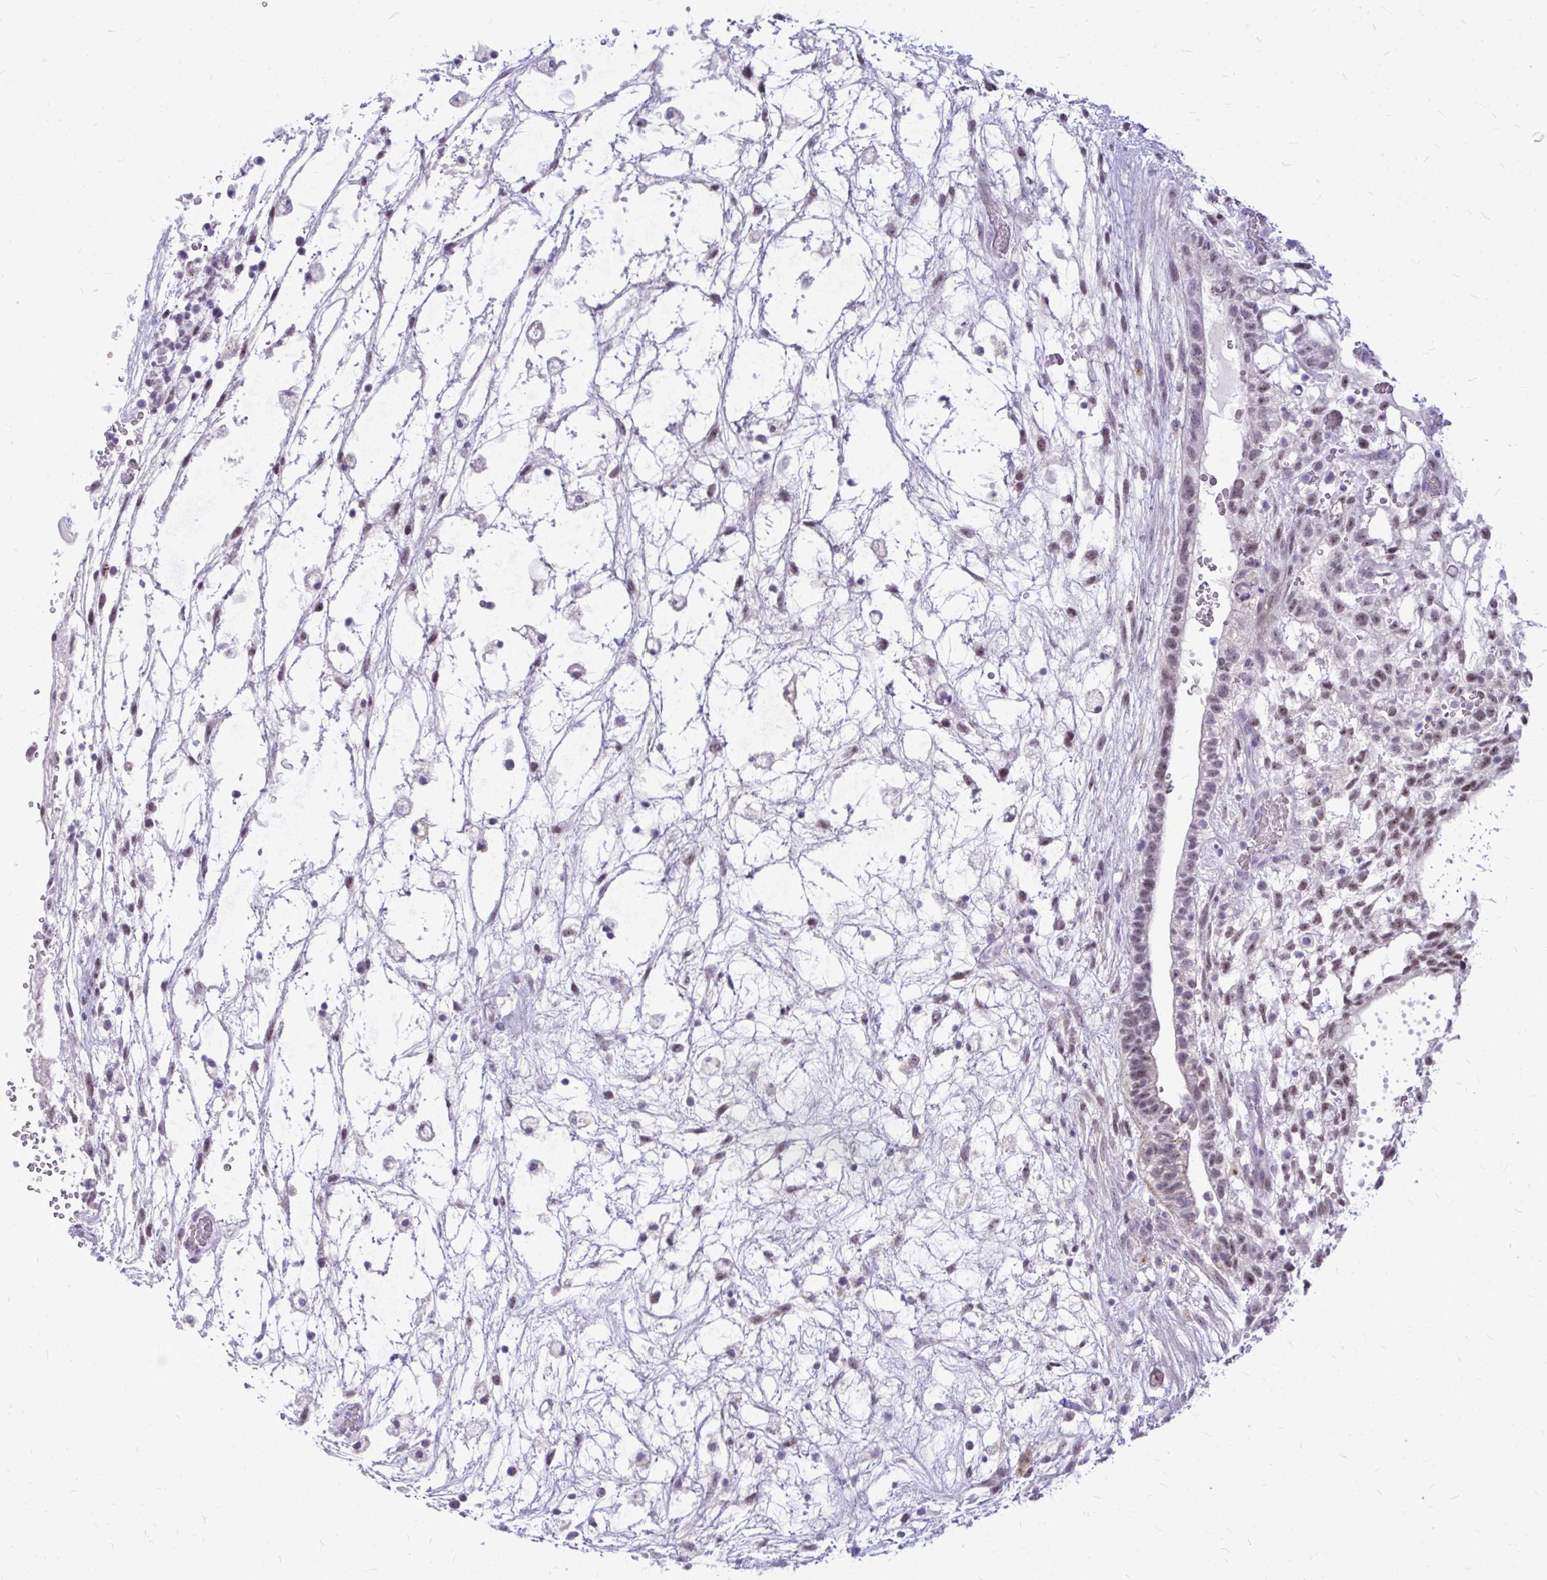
{"staining": {"intensity": "moderate", "quantity": ">75%", "location": "nuclear"}, "tissue": "testis cancer", "cell_type": "Tumor cells", "image_type": "cancer", "snomed": [{"axis": "morphology", "description": "Normal tissue, NOS"}, {"axis": "morphology", "description": "Carcinoma, Embryonal, NOS"}, {"axis": "topography", "description": "Testis"}], "caption": "Testis cancer stained with a brown dye exhibits moderate nuclear positive positivity in about >75% of tumor cells.", "gene": "ZSCAN25", "patient": {"sex": "male", "age": 32}}